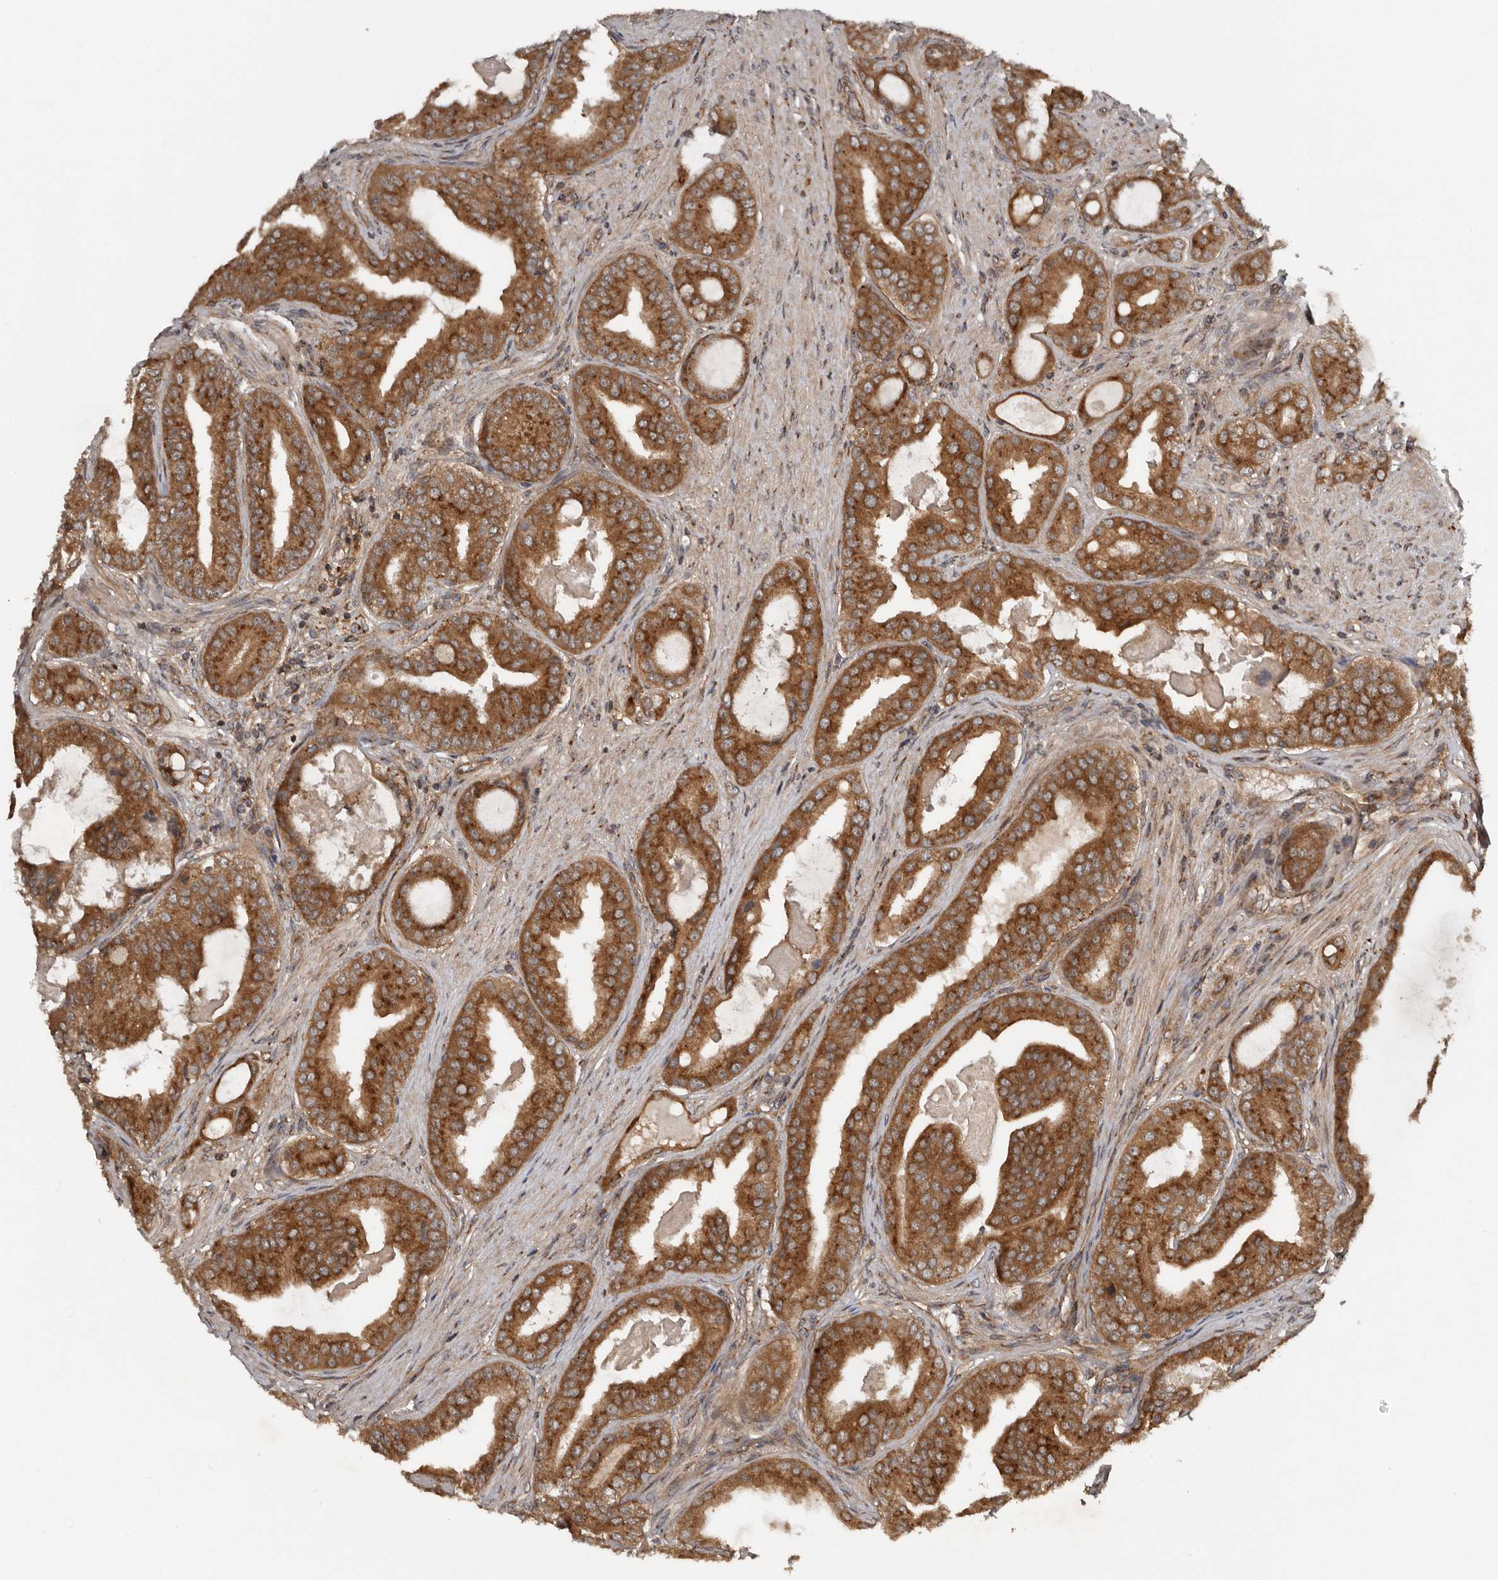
{"staining": {"intensity": "strong", "quantity": ">75%", "location": "cytoplasmic/membranous"}, "tissue": "prostate cancer", "cell_type": "Tumor cells", "image_type": "cancer", "snomed": [{"axis": "morphology", "description": "Adenocarcinoma, High grade"}, {"axis": "topography", "description": "Prostate"}], "caption": "Prostate cancer stained for a protein reveals strong cytoplasmic/membranous positivity in tumor cells. The protein of interest is stained brown, and the nuclei are stained in blue (DAB (3,3'-diaminobenzidine) IHC with brightfield microscopy, high magnification).", "gene": "CCDC190", "patient": {"sex": "male", "age": 60}}